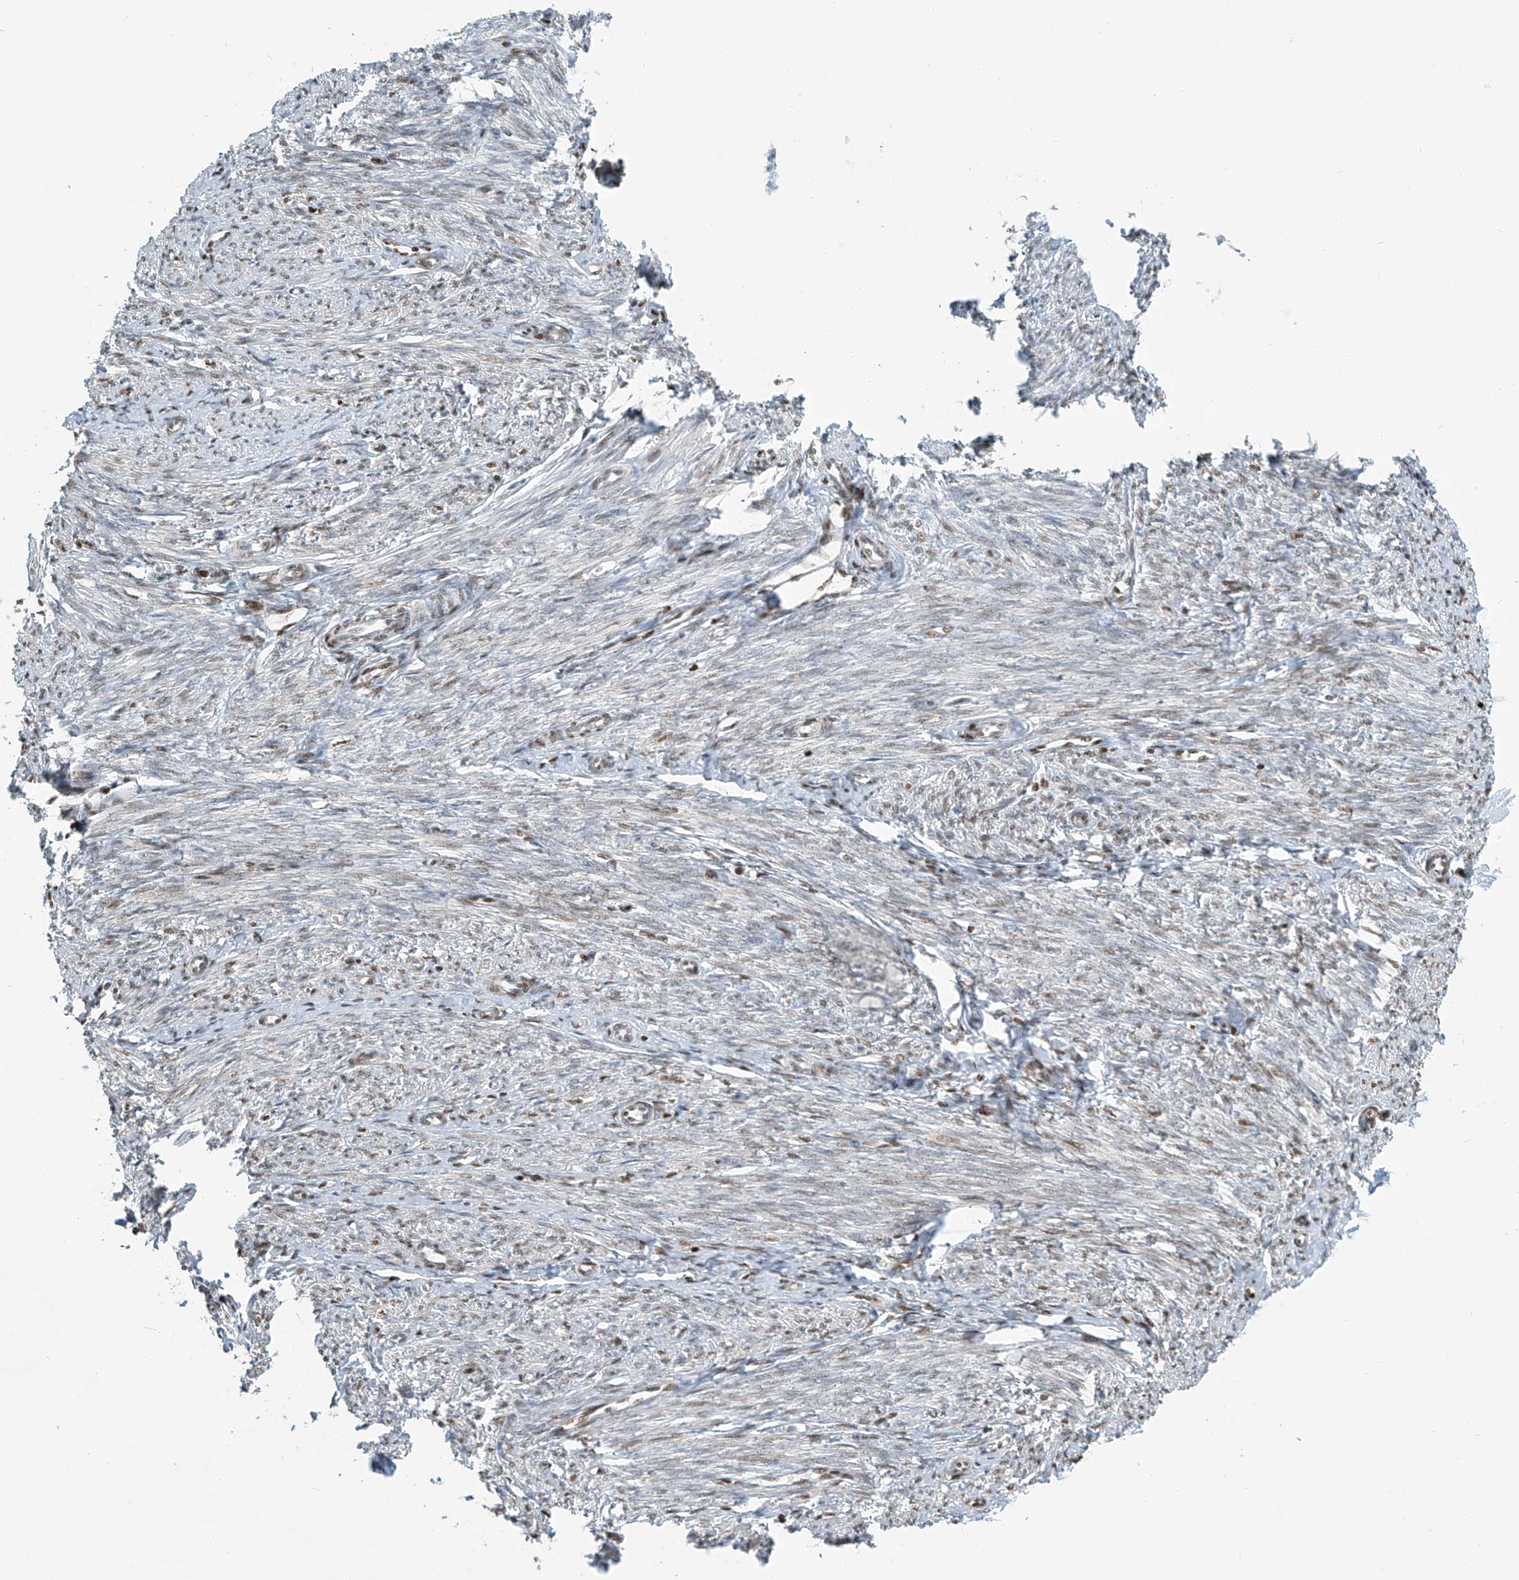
{"staining": {"intensity": "strong", "quantity": "25%-75%", "location": "nuclear"}, "tissue": "endometrium", "cell_type": "Cells in endometrial stroma", "image_type": "normal", "snomed": [{"axis": "morphology", "description": "Normal tissue, NOS"}, {"axis": "topography", "description": "Endometrium"}], "caption": "The immunohistochemical stain shows strong nuclear expression in cells in endometrial stroma of unremarkable endometrium.", "gene": "ENSG00000257390", "patient": {"sex": "female", "age": 72}}